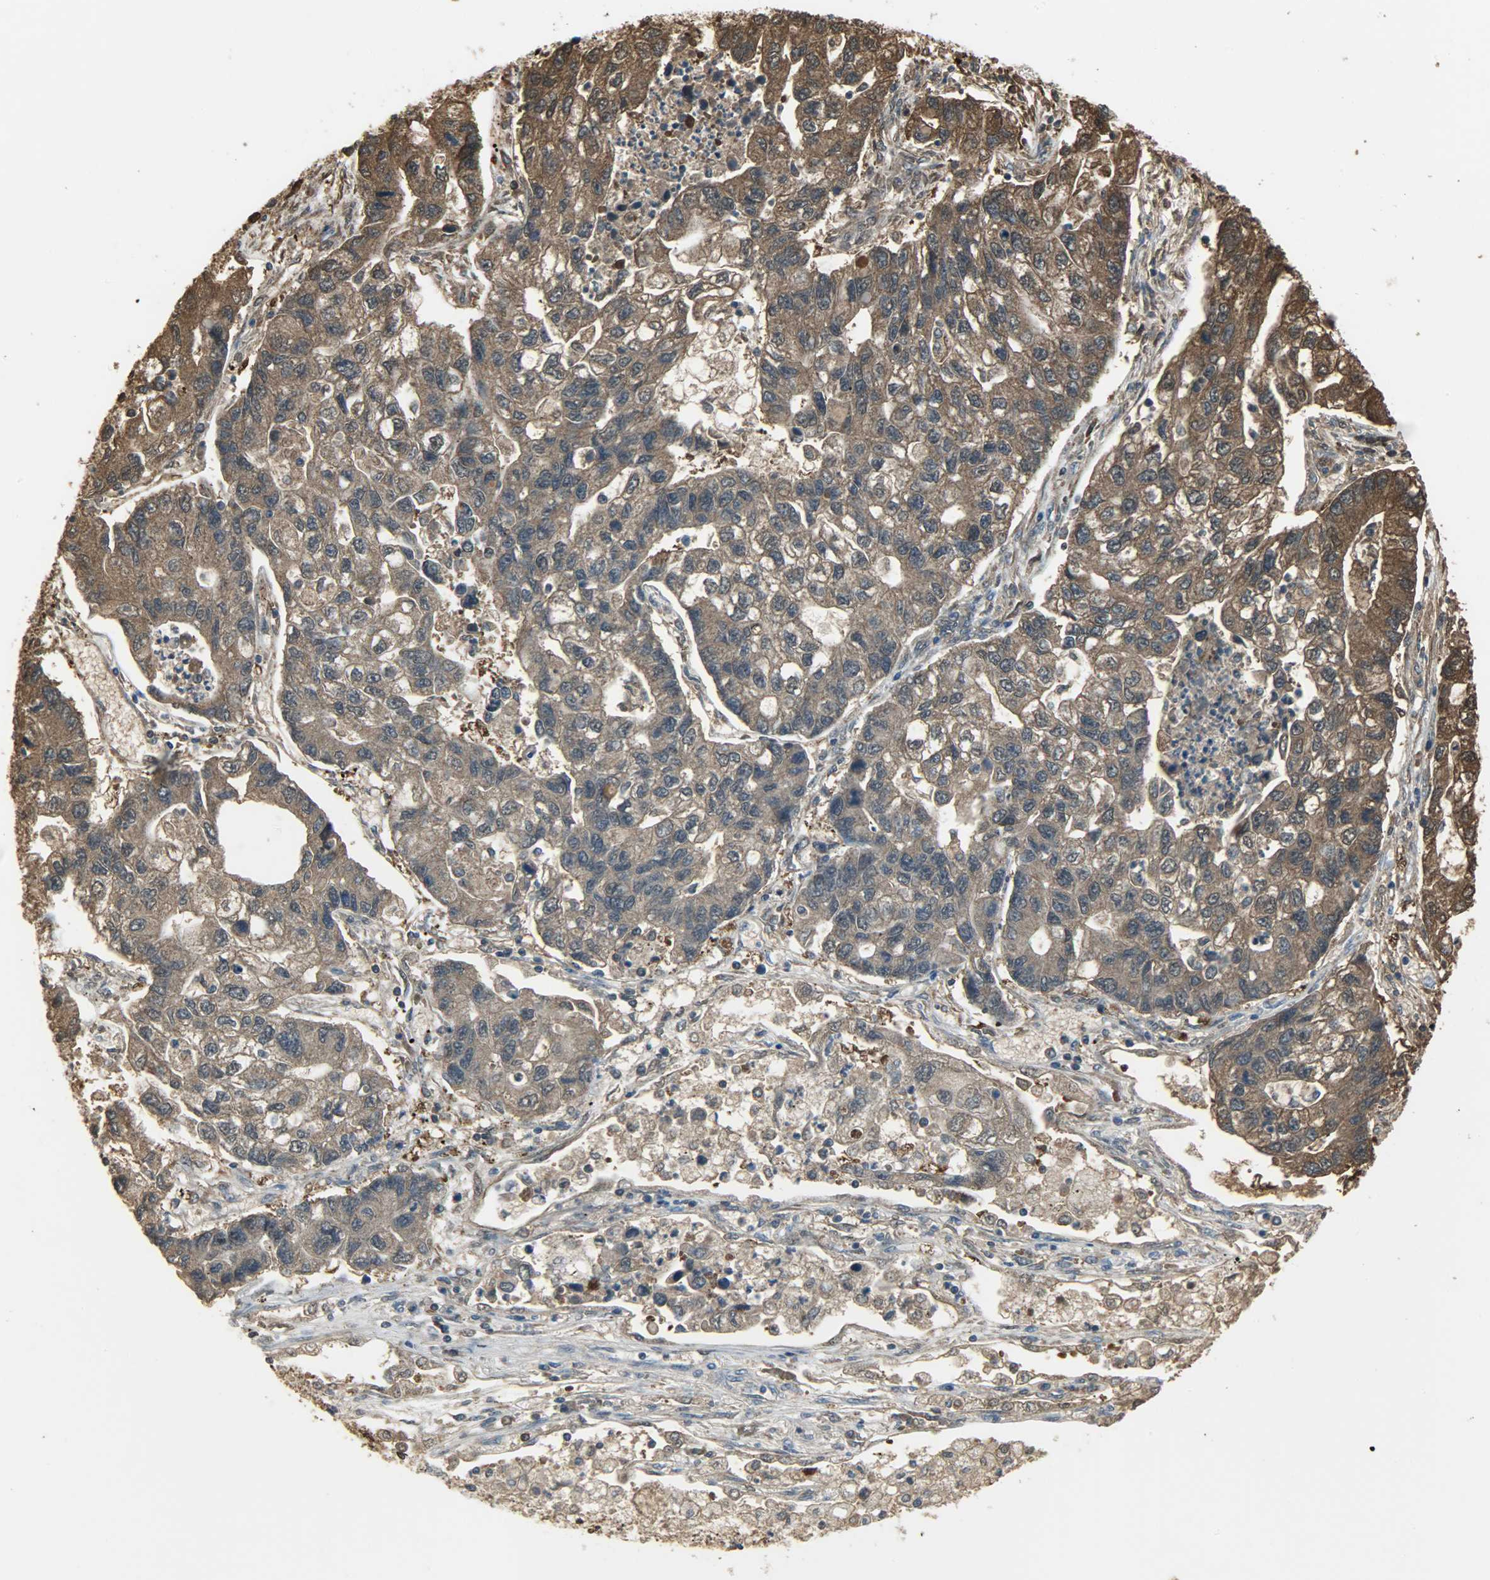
{"staining": {"intensity": "moderate", "quantity": ">75%", "location": "cytoplasmic/membranous"}, "tissue": "lung cancer", "cell_type": "Tumor cells", "image_type": "cancer", "snomed": [{"axis": "morphology", "description": "Adenocarcinoma, NOS"}, {"axis": "topography", "description": "Lung"}], "caption": "IHC of lung cancer exhibits medium levels of moderate cytoplasmic/membranous positivity in about >75% of tumor cells.", "gene": "LDHB", "patient": {"sex": "female", "age": 51}}